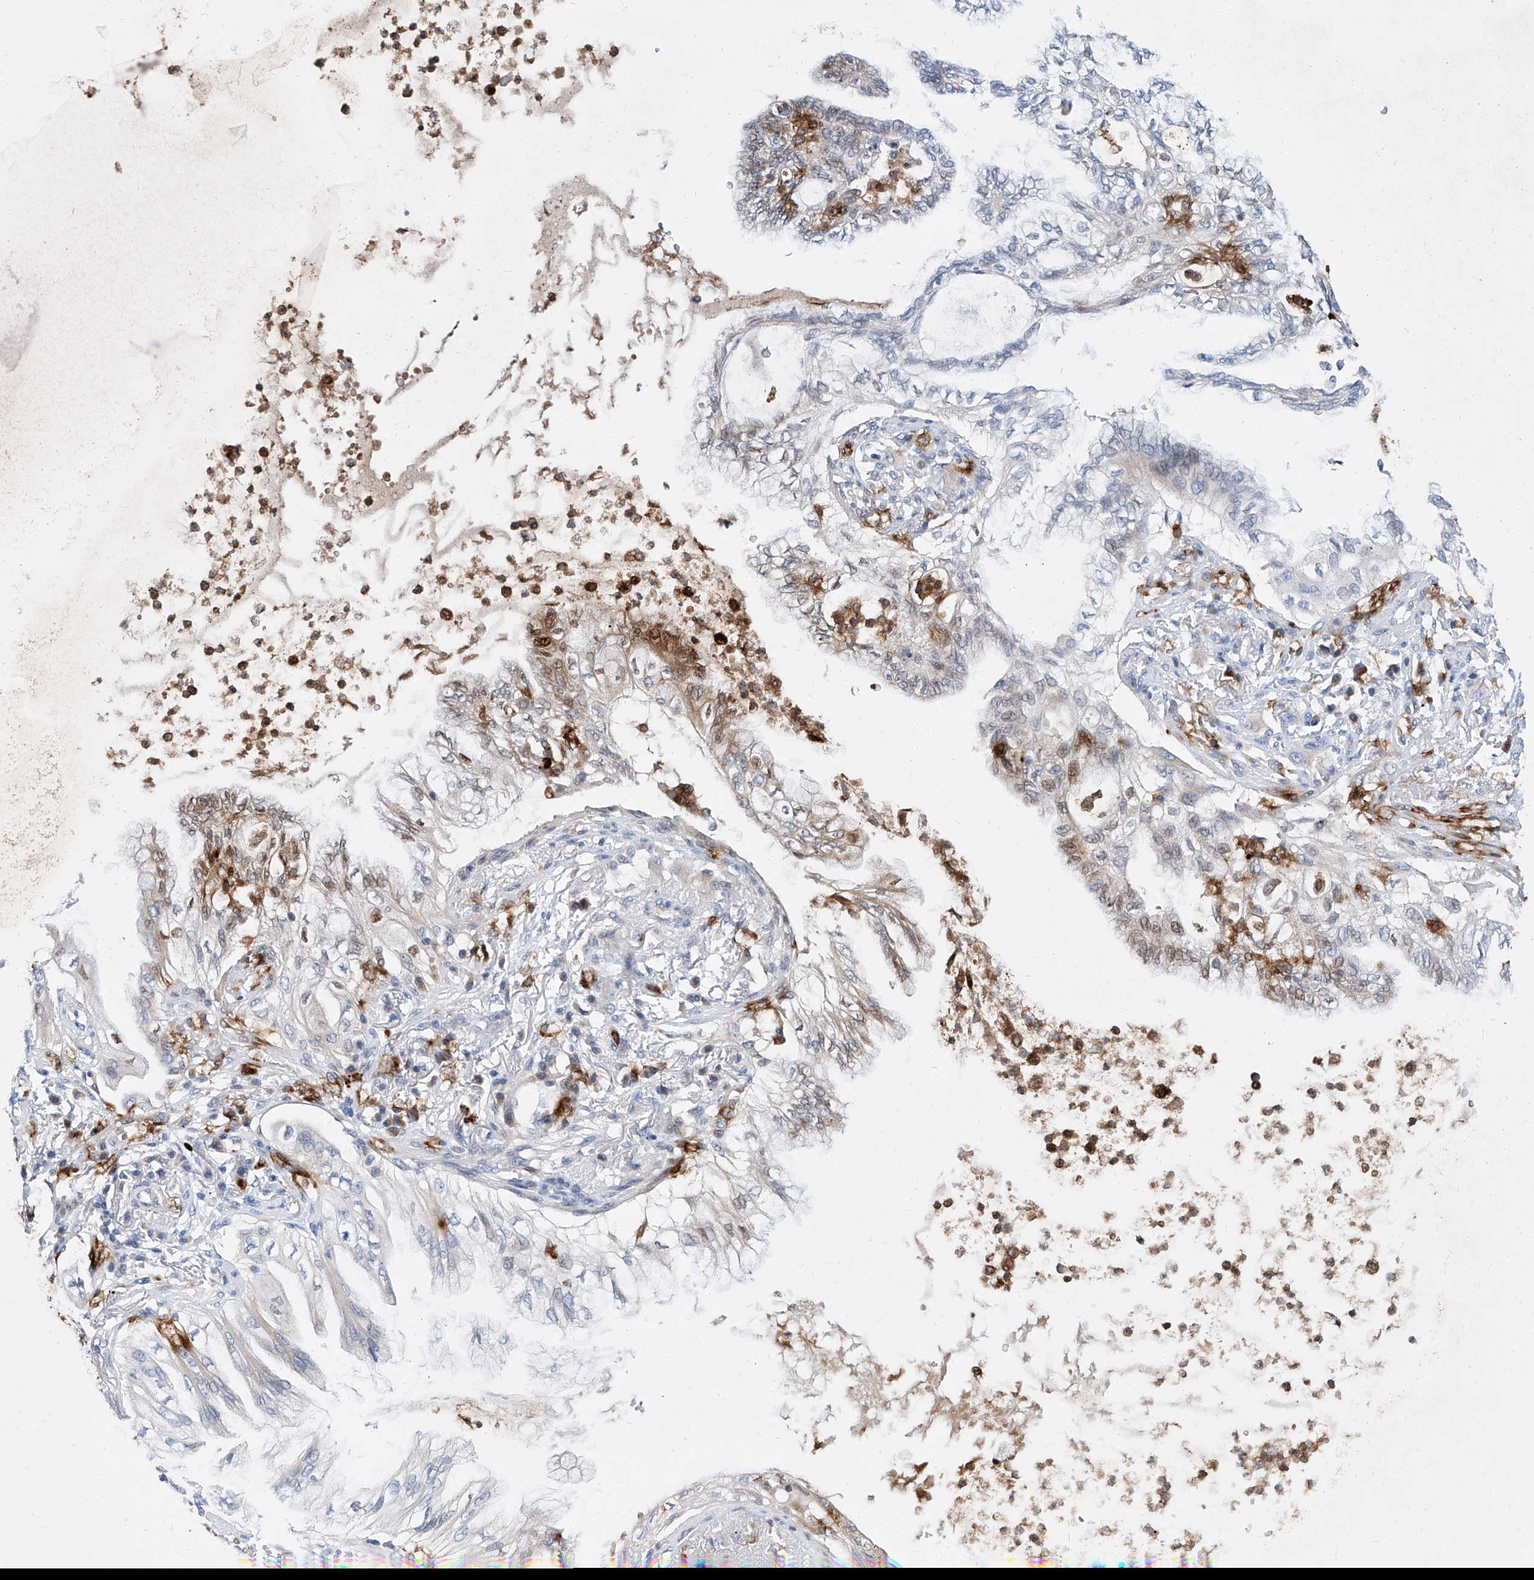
{"staining": {"intensity": "moderate", "quantity": "<25%", "location": "cytoplasmic/membranous,nuclear"}, "tissue": "lung cancer", "cell_type": "Tumor cells", "image_type": "cancer", "snomed": [{"axis": "morphology", "description": "Adenocarcinoma, NOS"}, {"axis": "topography", "description": "Lung"}], "caption": "The micrograph displays a brown stain indicating the presence of a protein in the cytoplasmic/membranous and nuclear of tumor cells in lung adenocarcinoma. The protein of interest is shown in brown color, while the nuclei are stained blue.", "gene": "SLC25A29", "patient": {"sex": "female", "age": 70}}